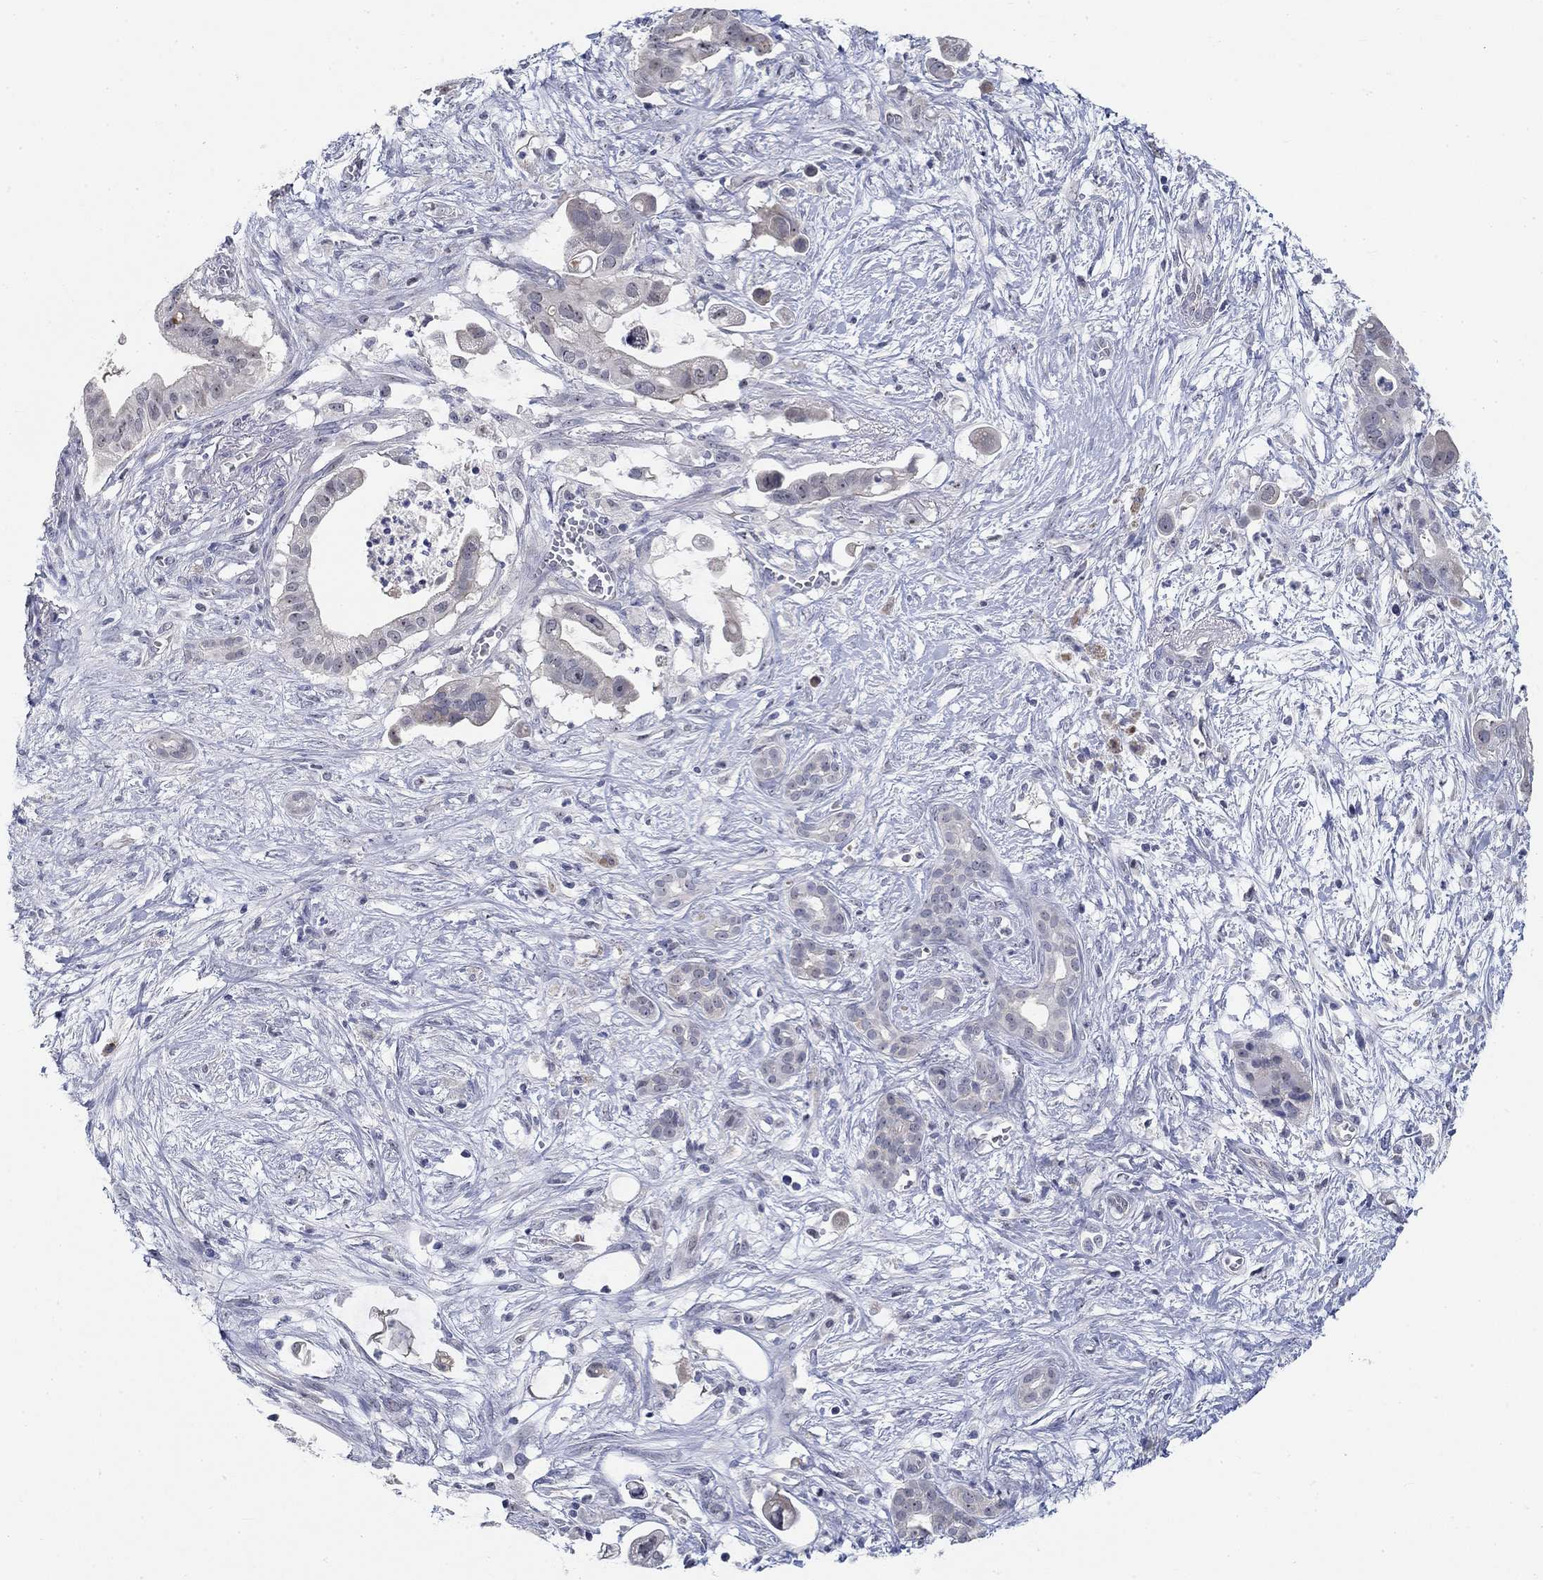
{"staining": {"intensity": "negative", "quantity": "none", "location": "none"}, "tissue": "pancreatic cancer", "cell_type": "Tumor cells", "image_type": "cancer", "snomed": [{"axis": "morphology", "description": "Adenocarcinoma, NOS"}, {"axis": "topography", "description": "Pancreas"}], "caption": "Pancreatic cancer was stained to show a protein in brown. There is no significant staining in tumor cells.", "gene": "SMIM18", "patient": {"sex": "male", "age": 61}}